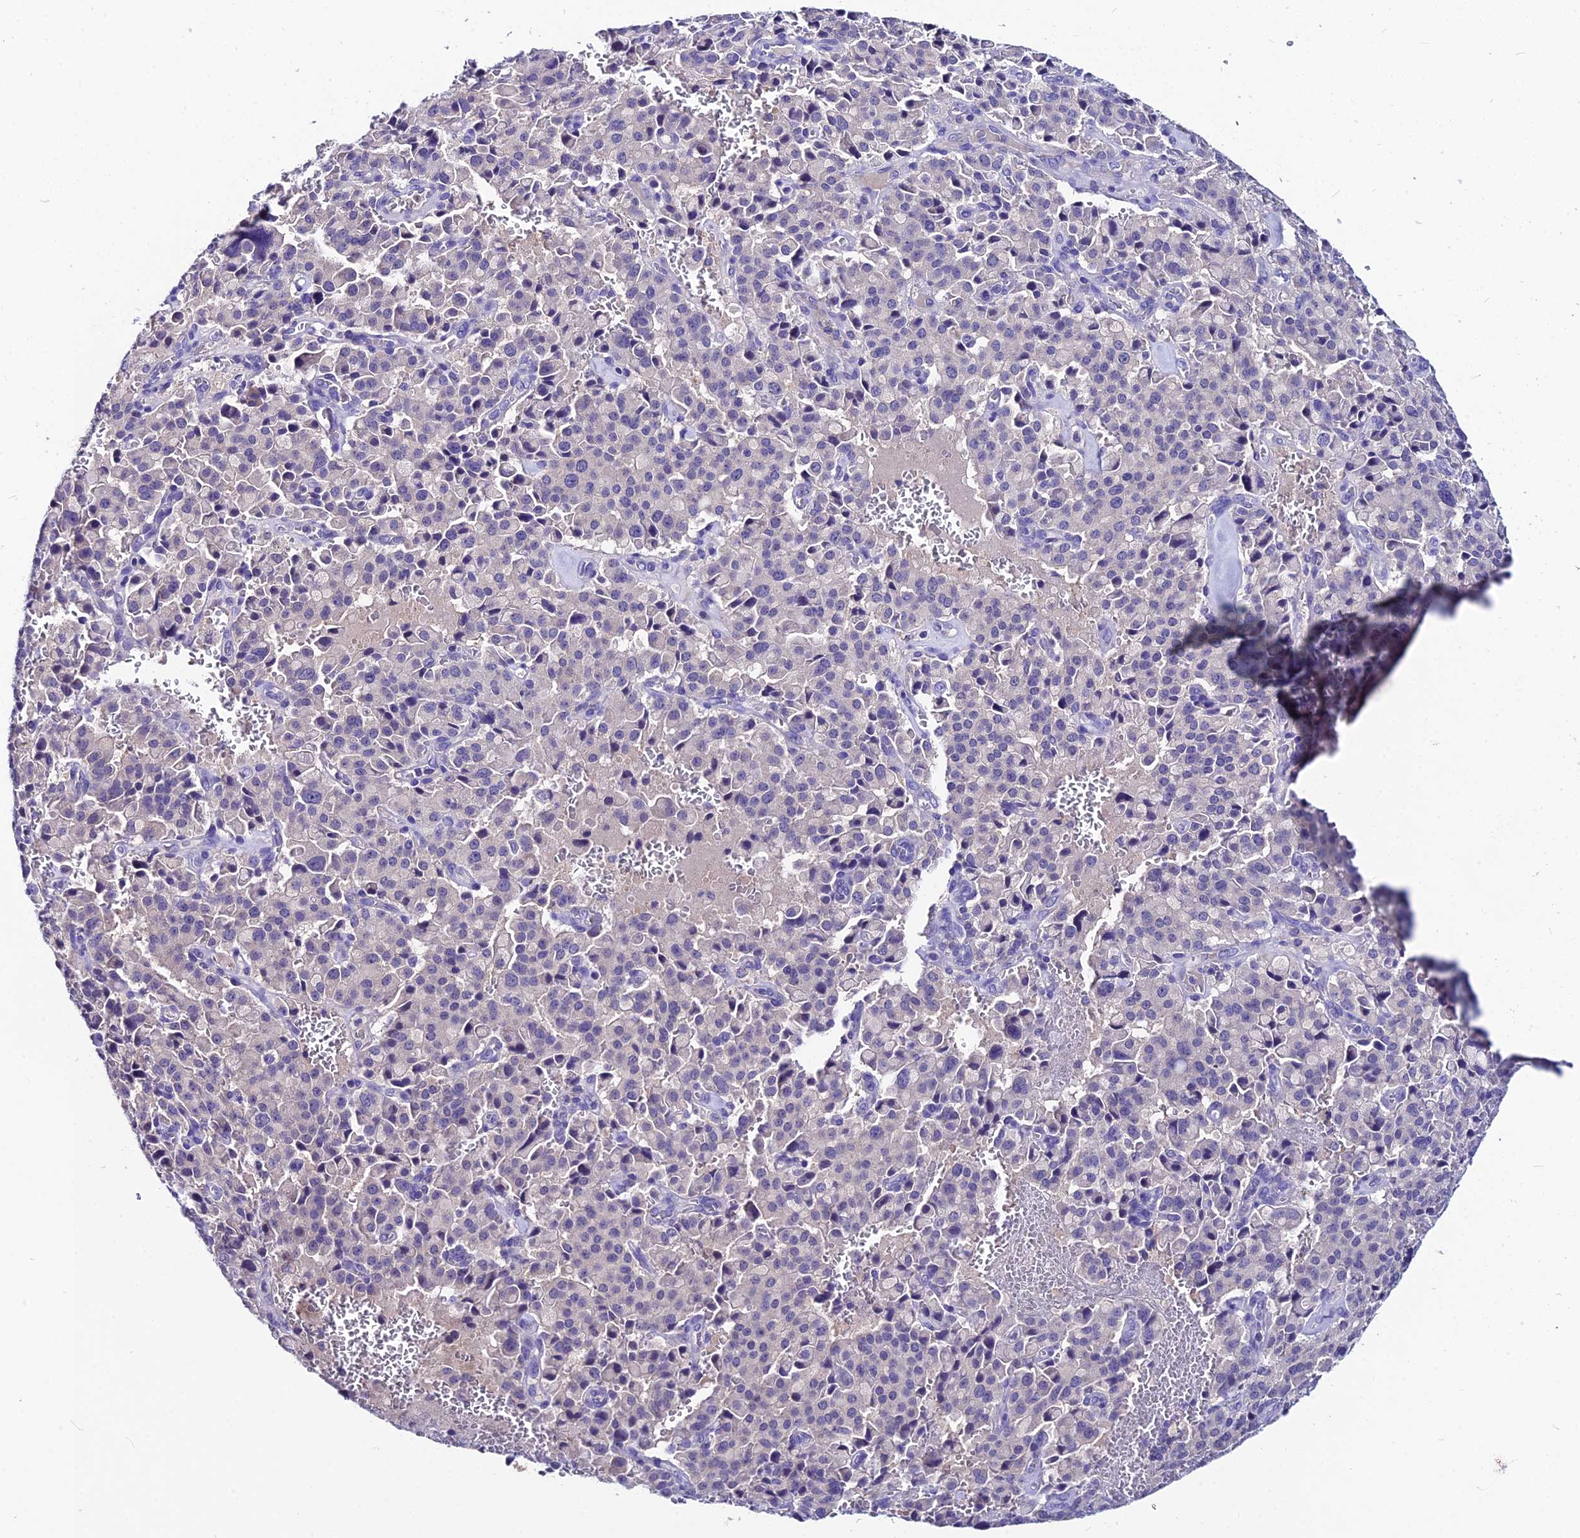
{"staining": {"intensity": "negative", "quantity": "none", "location": "none"}, "tissue": "pancreatic cancer", "cell_type": "Tumor cells", "image_type": "cancer", "snomed": [{"axis": "morphology", "description": "Adenocarcinoma, NOS"}, {"axis": "topography", "description": "Pancreas"}], "caption": "Micrograph shows no protein positivity in tumor cells of pancreatic cancer tissue.", "gene": "LGALS7", "patient": {"sex": "male", "age": 65}}